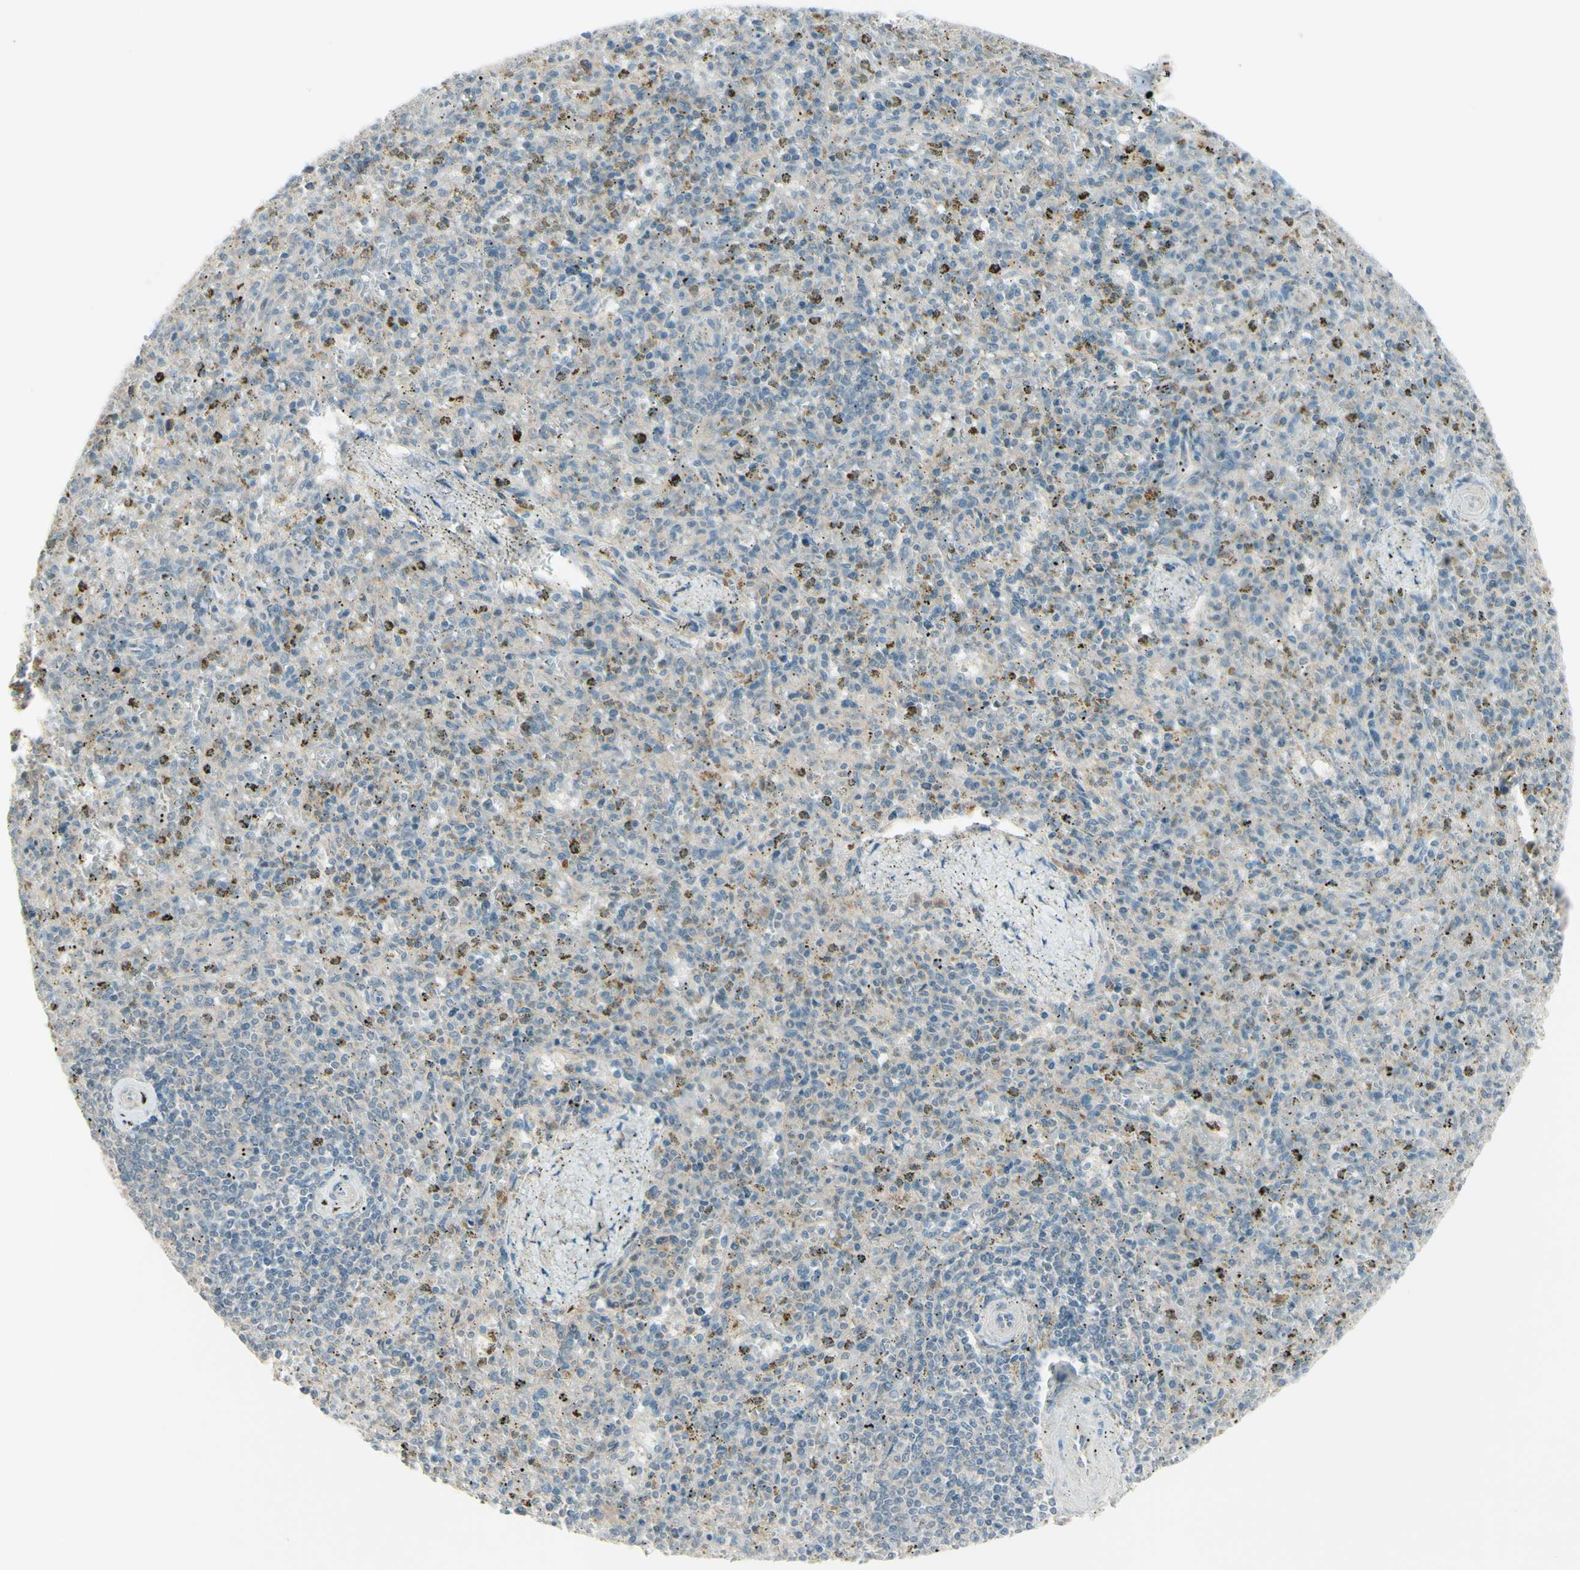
{"staining": {"intensity": "weak", "quantity": ">75%", "location": "cytoplasmic/membranous"}, "tissue": "spleen", "cell_type": "Cells in red pulp", "image_type": "normal", "snomed": [{"axis": "morphology", "description": "Normal tissue, NOS"}, {"axis": "topography", "description": "Spleen"}], "caption": "Immunohistochemistry (IHC) photomicrograph of unremarkable human spleen stained for a protein (brown), which exhibits low levels of weak cytoplasmic/membranous positivity in approximately >75% of cells in red pulp.", "gene": "SH3GL2", "patient": {"sex": "male", "age": 72}}